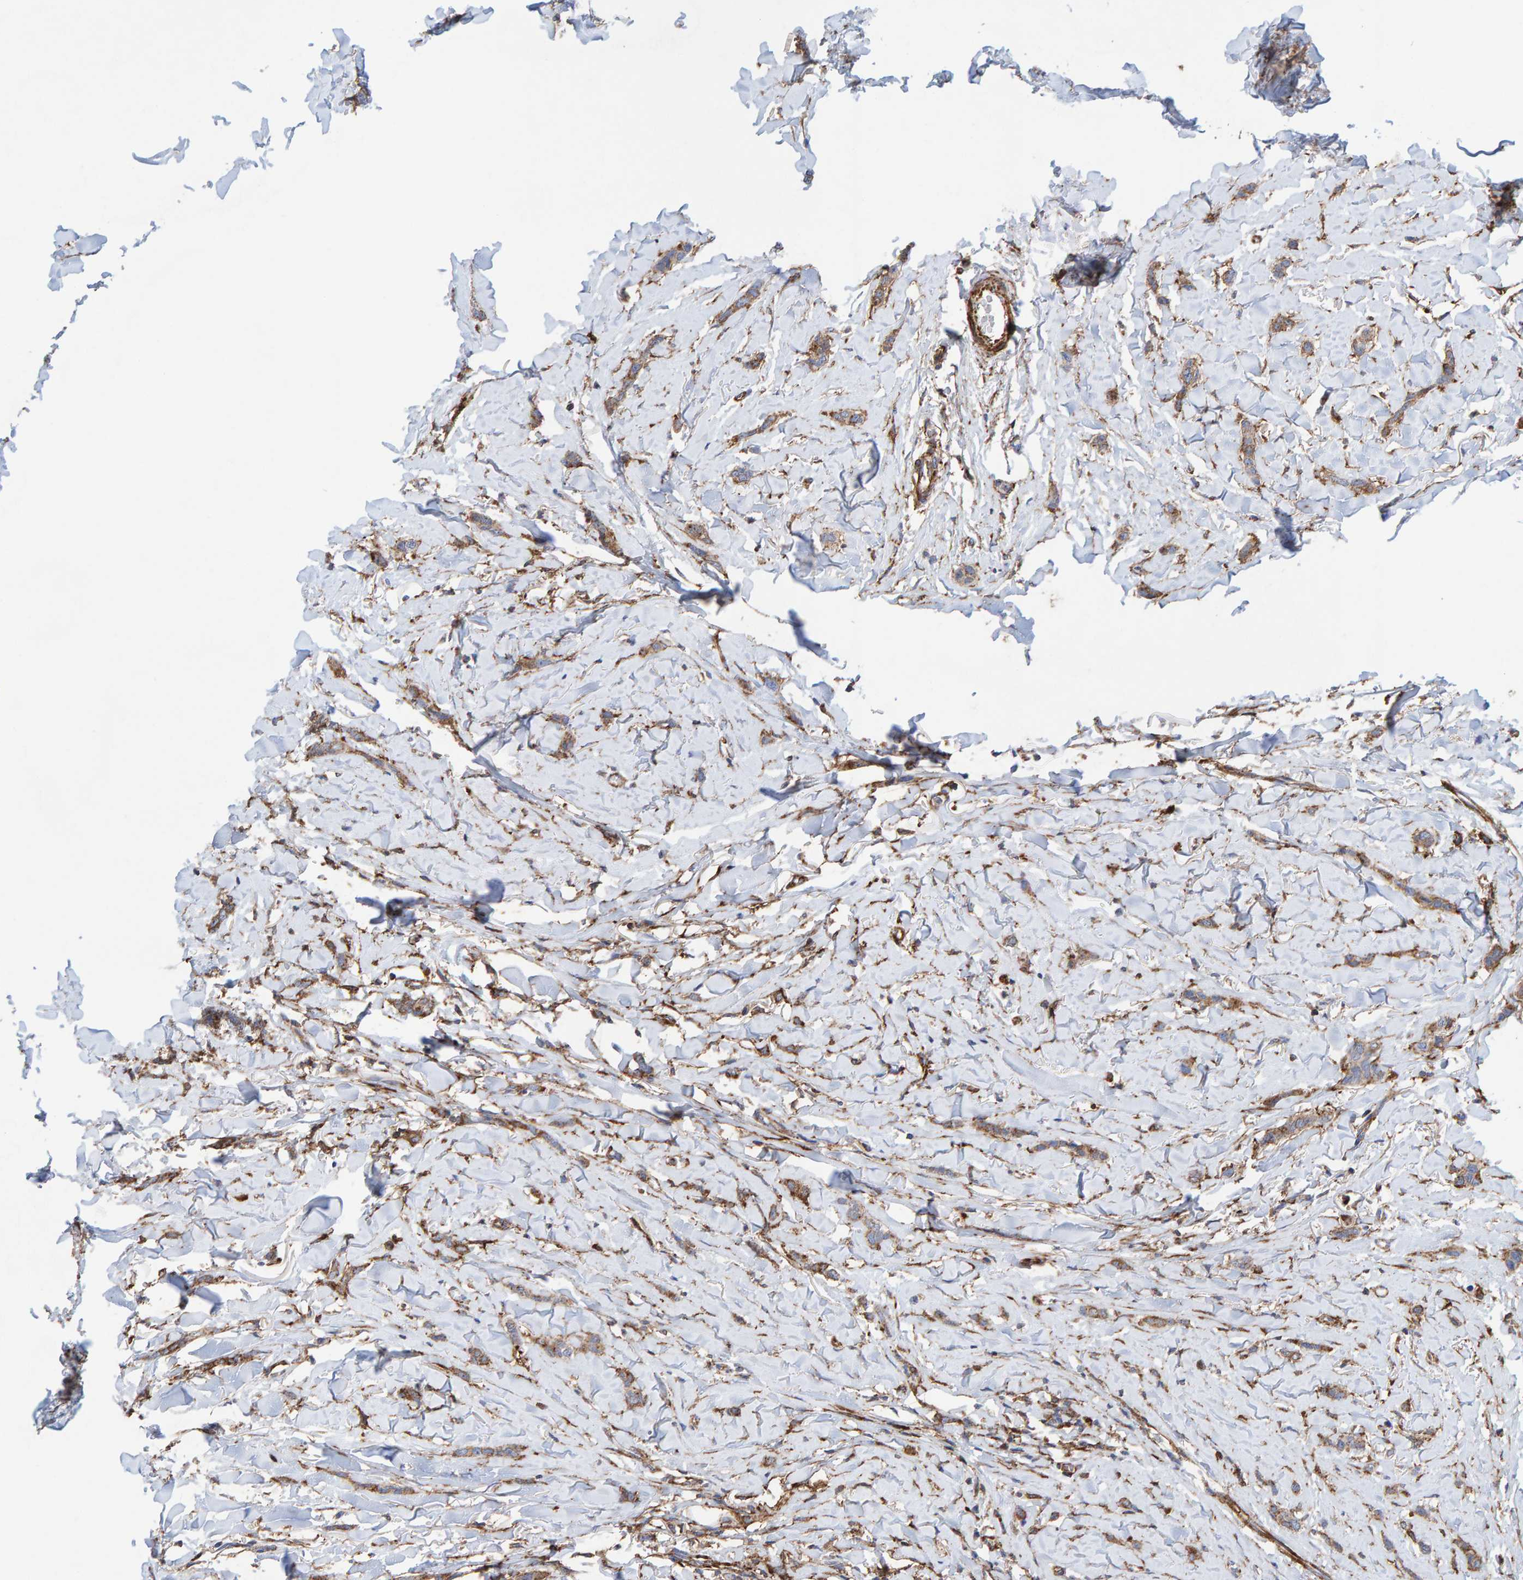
{"staining": {"intensity": "moderate", "quantity": ">75%", "location": "cytoplasmic/membranous"}, "tissue": "breast cancer", "cell_type": "Tumor cells", "image_type": "cancer", "snomed": [{"axis": "morphology", "description": "Lobular carcinoma"}, {"axis": "topography", "description": "Skin"}, {"axis": "topography", "description": "Breast"}], "caption": "Breast lobular carcinoma tissue displays moderate cytoplasmic/membranous expression in about >75% of tumor cells, visualized by immunohistochemistry.", "gene": "MVP", "patient": {"sex": "female", "age": 46}}